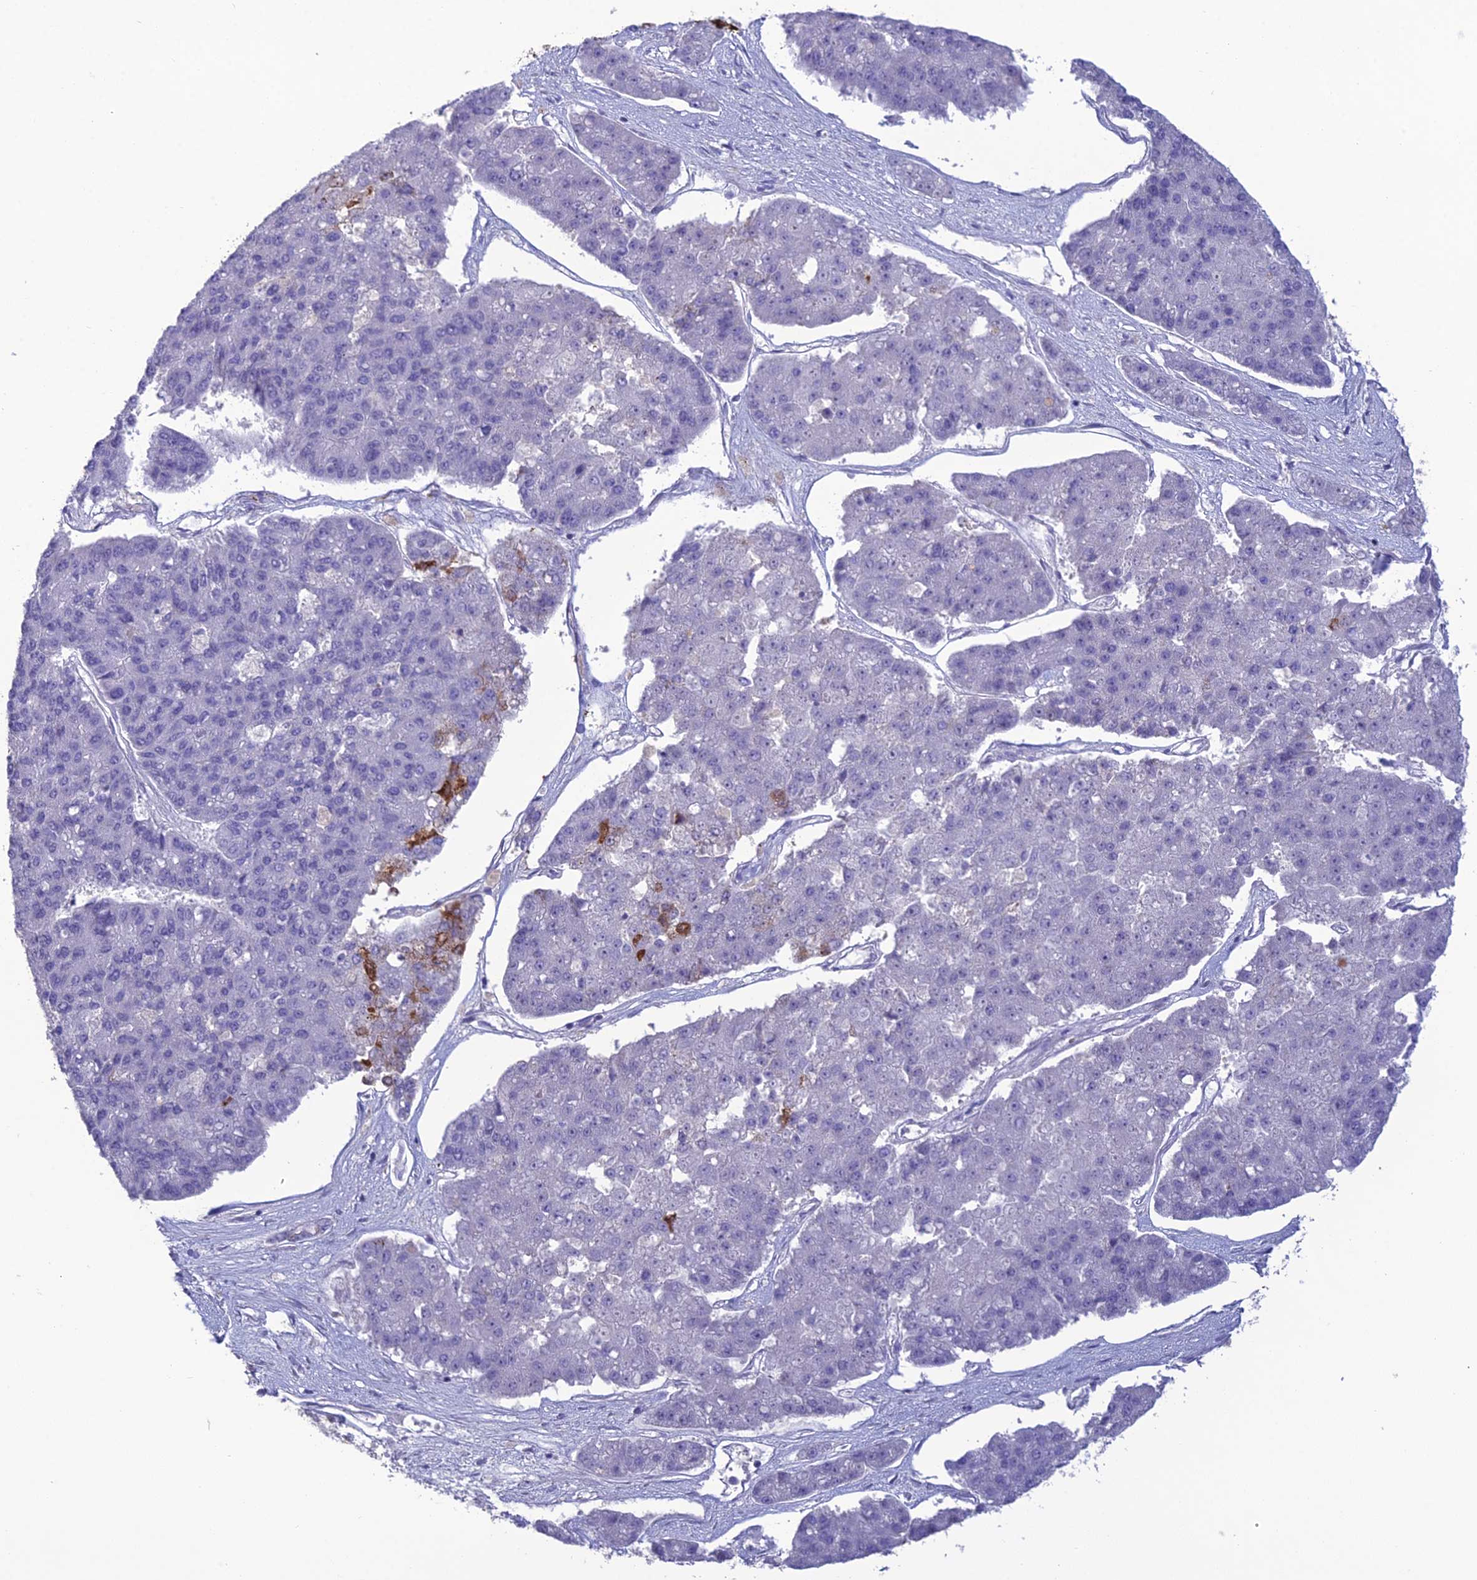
{"staining": {"intensity": "negative", "quantity": "none", "location": "none"}, "tissue": "pancreatic cancer", "cell_type": "Tumor cells", "image_type": "cancer", "snomed": [{"axis": "morphology", "description": "Adenocarcinoma, NOS"}, {"axis": "topography", "description": "Pancreas"}], "caption": "The image displays no significant positivity in tumor cells of pancreatic cancer (adenocarcinoma).", "gene": "OR56B1", "patient": {"sex": "male", "age": 50}}